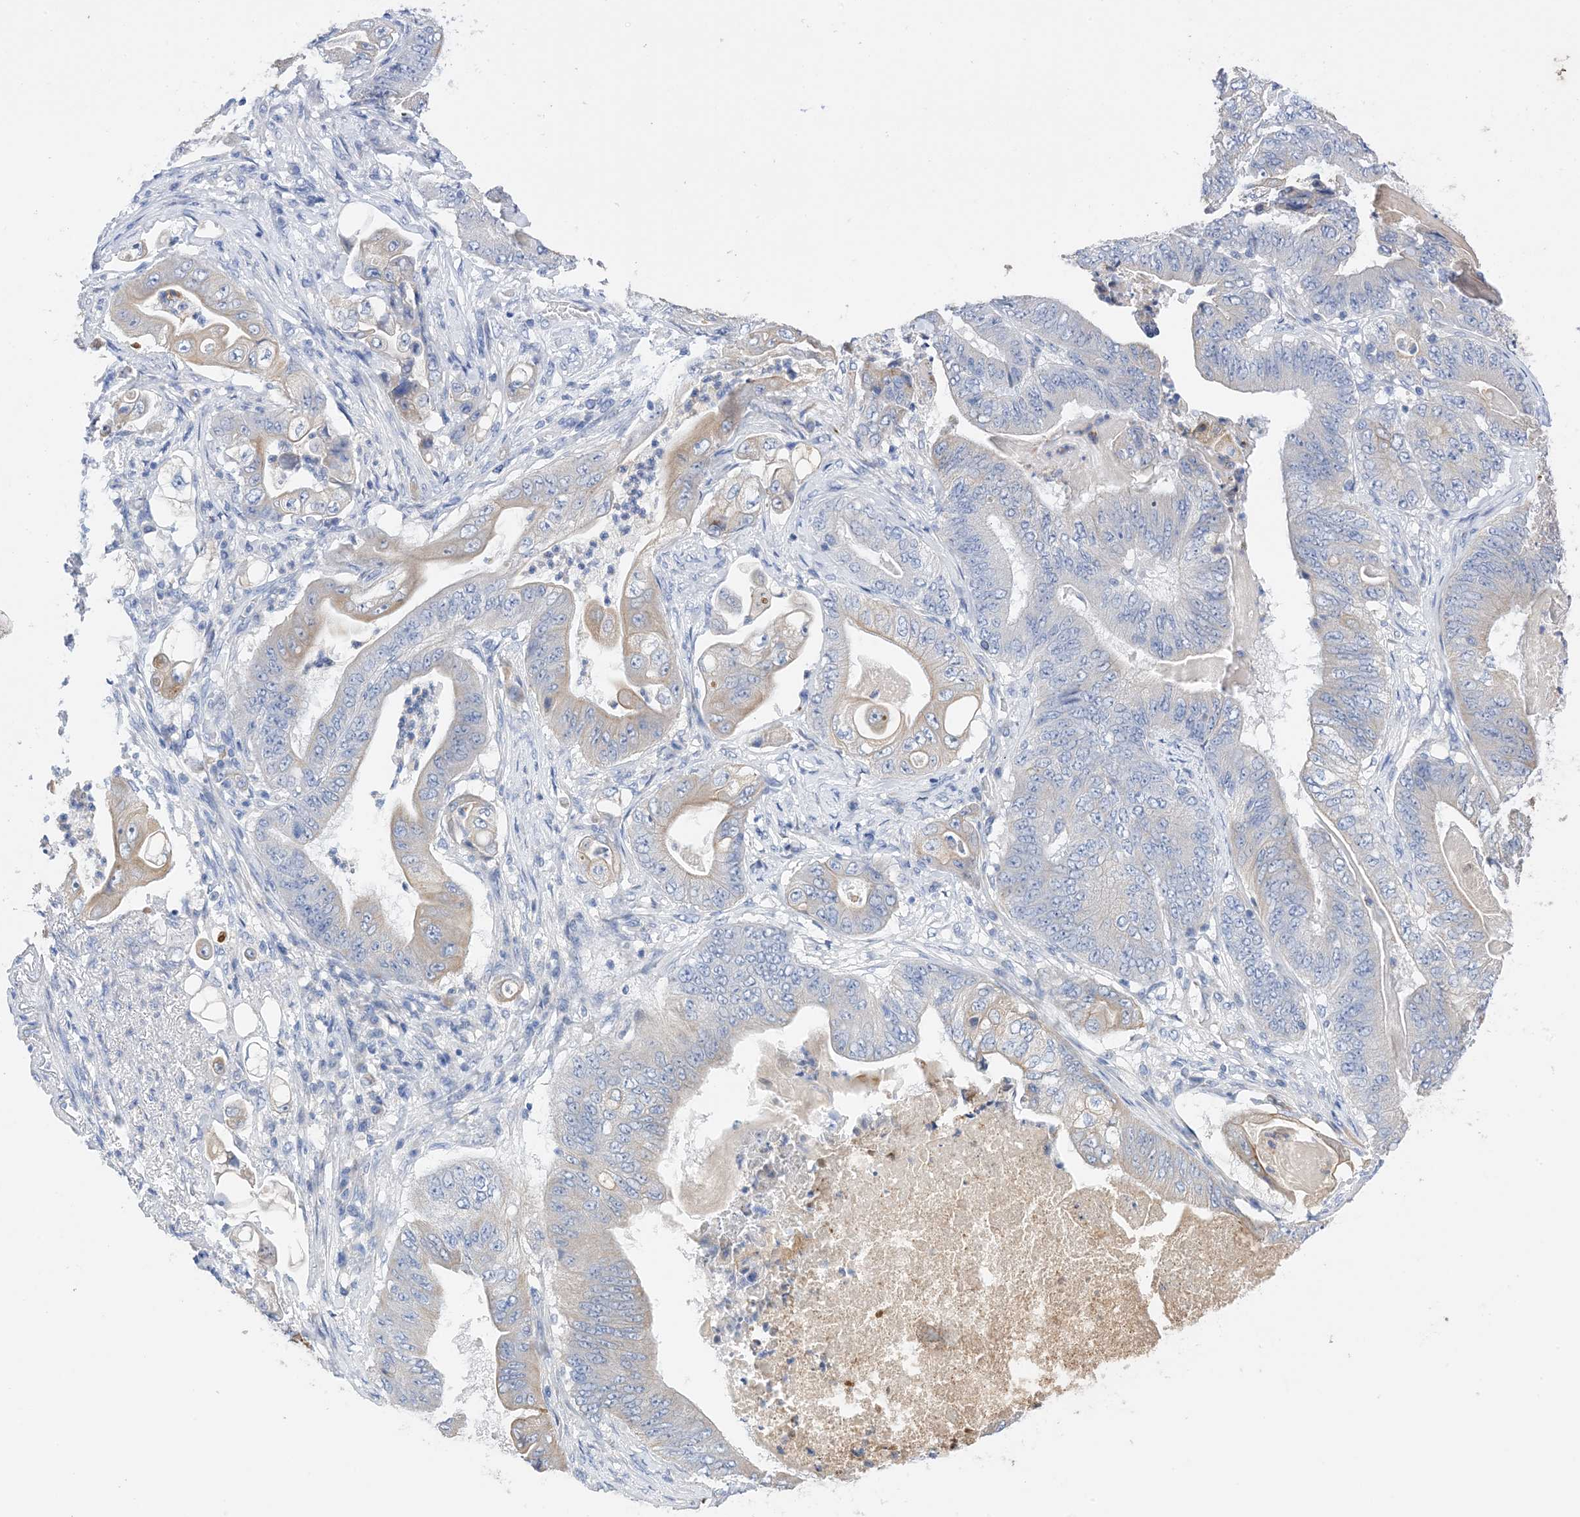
{"staining": {"intensity": "weak", "quantity": "25%-75%", "location": "cytoplasmic/membranous"}, "tissue": "stomach cancer", "cell_type": "Tumor cells", "image_type": "cancer", "snomed": [{"axis": "morphology", "description": "Adenocarcinoma, NOS"}, {"axis": "topography", "description": "Stomach"}], "caption": "High-magnification brightfield microscopy of stomach adenocarcinoma stained with DAB (brown) and counterstained with hematoxylin (blue). tumor cells exhibit weak cytoplasmic/membranous expression is identified in about25%-75% of cells.", "gene": "PLK4", "patient": {"sex": "female", "age": 73}}